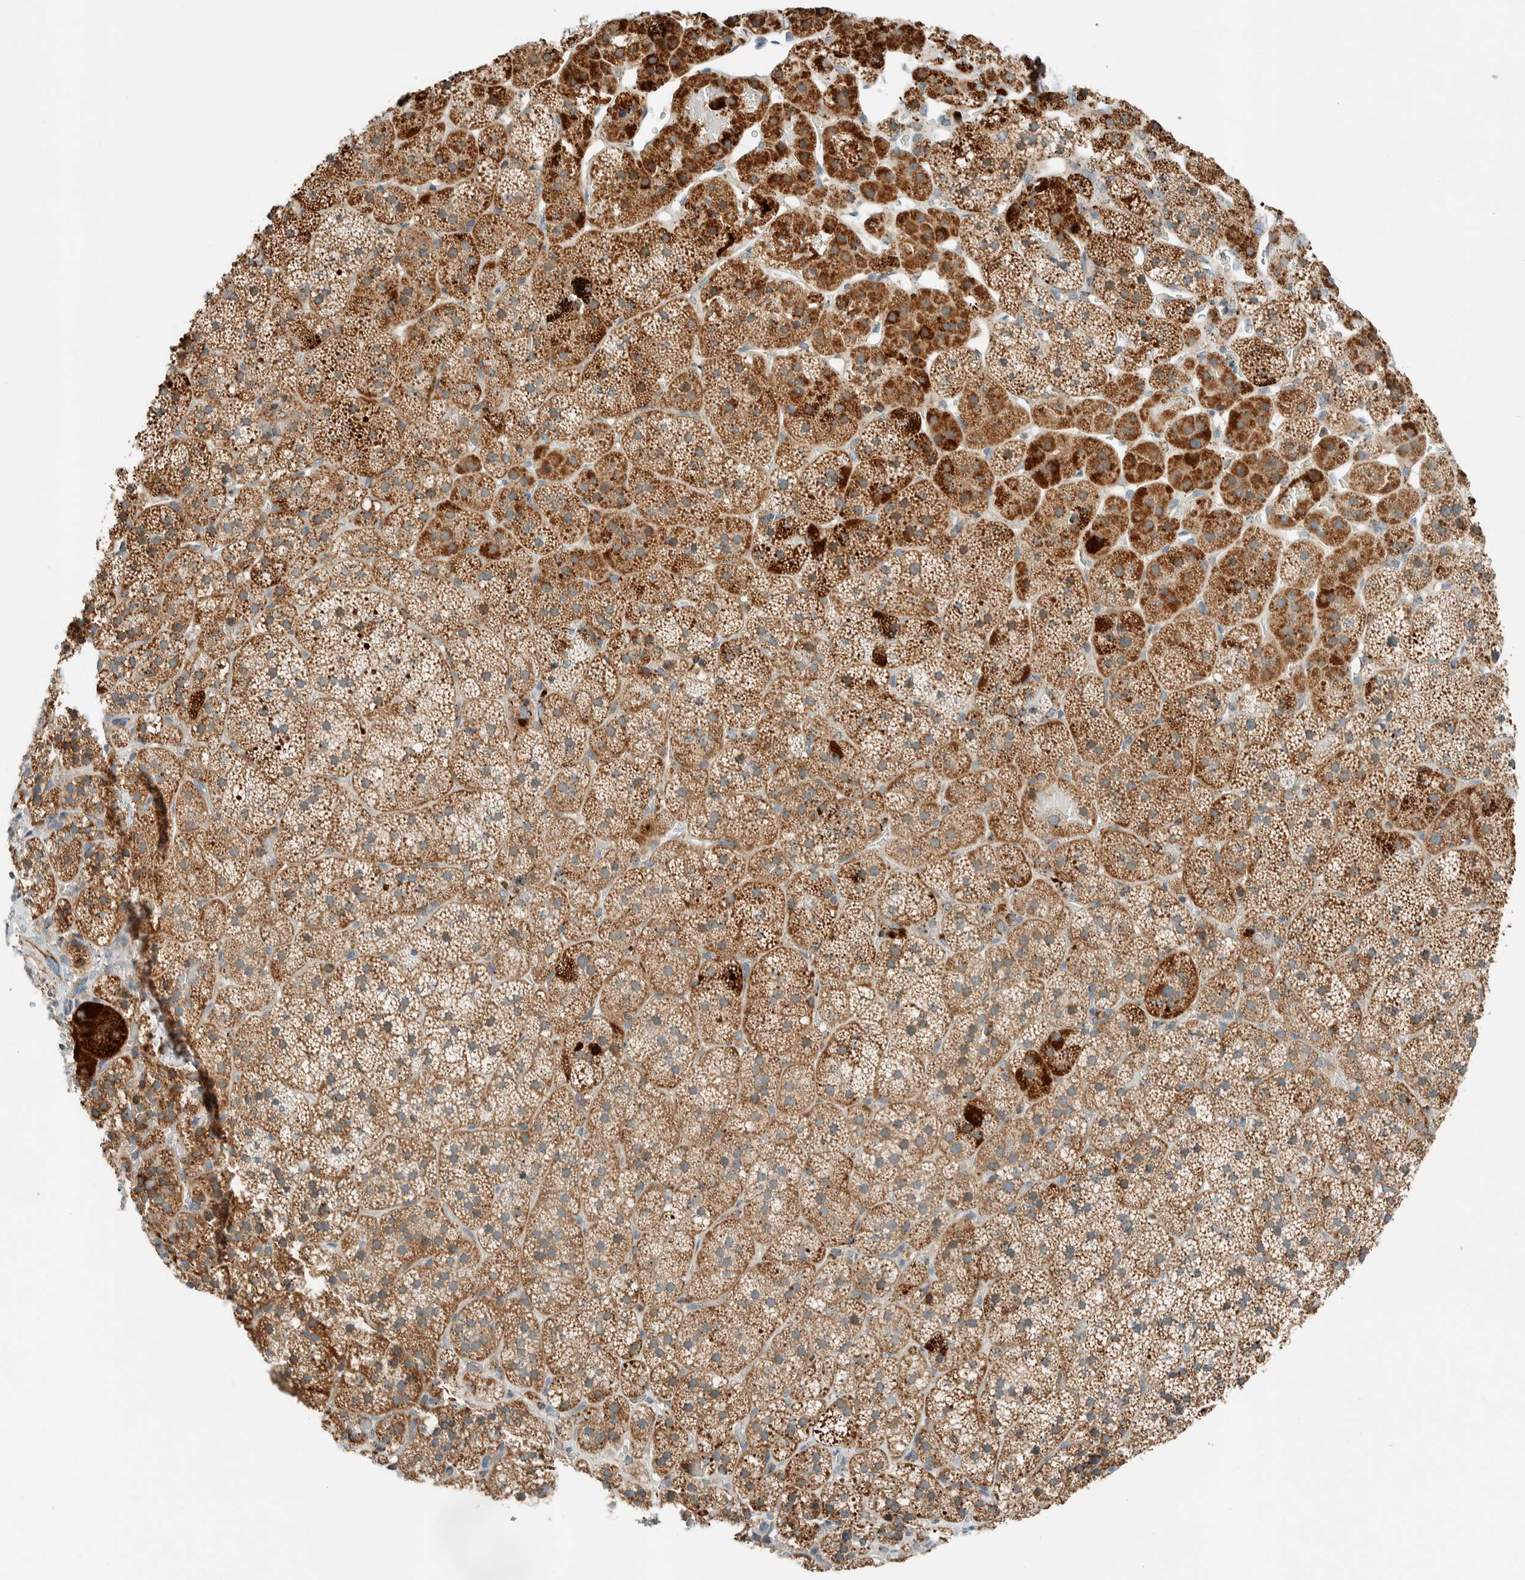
{"staining": {"intensity": "strong", "quantity": "25%-75%", "location": "cytoplasmic/membranous"}, "tissue": "adrenal gland", "cell_type": "Glandular cells", "image_type": "normal", "snomed": [{"axis": "morphology", "description": "Normal tissue, NOS"}, {"axis": "topography", "description": "Adrenal gland"}], "caption": "Protein staining of normal adrenal gland shows strong cytoplasmic/membranous positivity in about 25%-75% of glandular cells. The staining was performed using DAB, with brown indicating positive protein expression. Nuclei are stained blue with hematoxylin.", "gene": "SPAG5", "patient": {"sex": "female", "age": 44}}